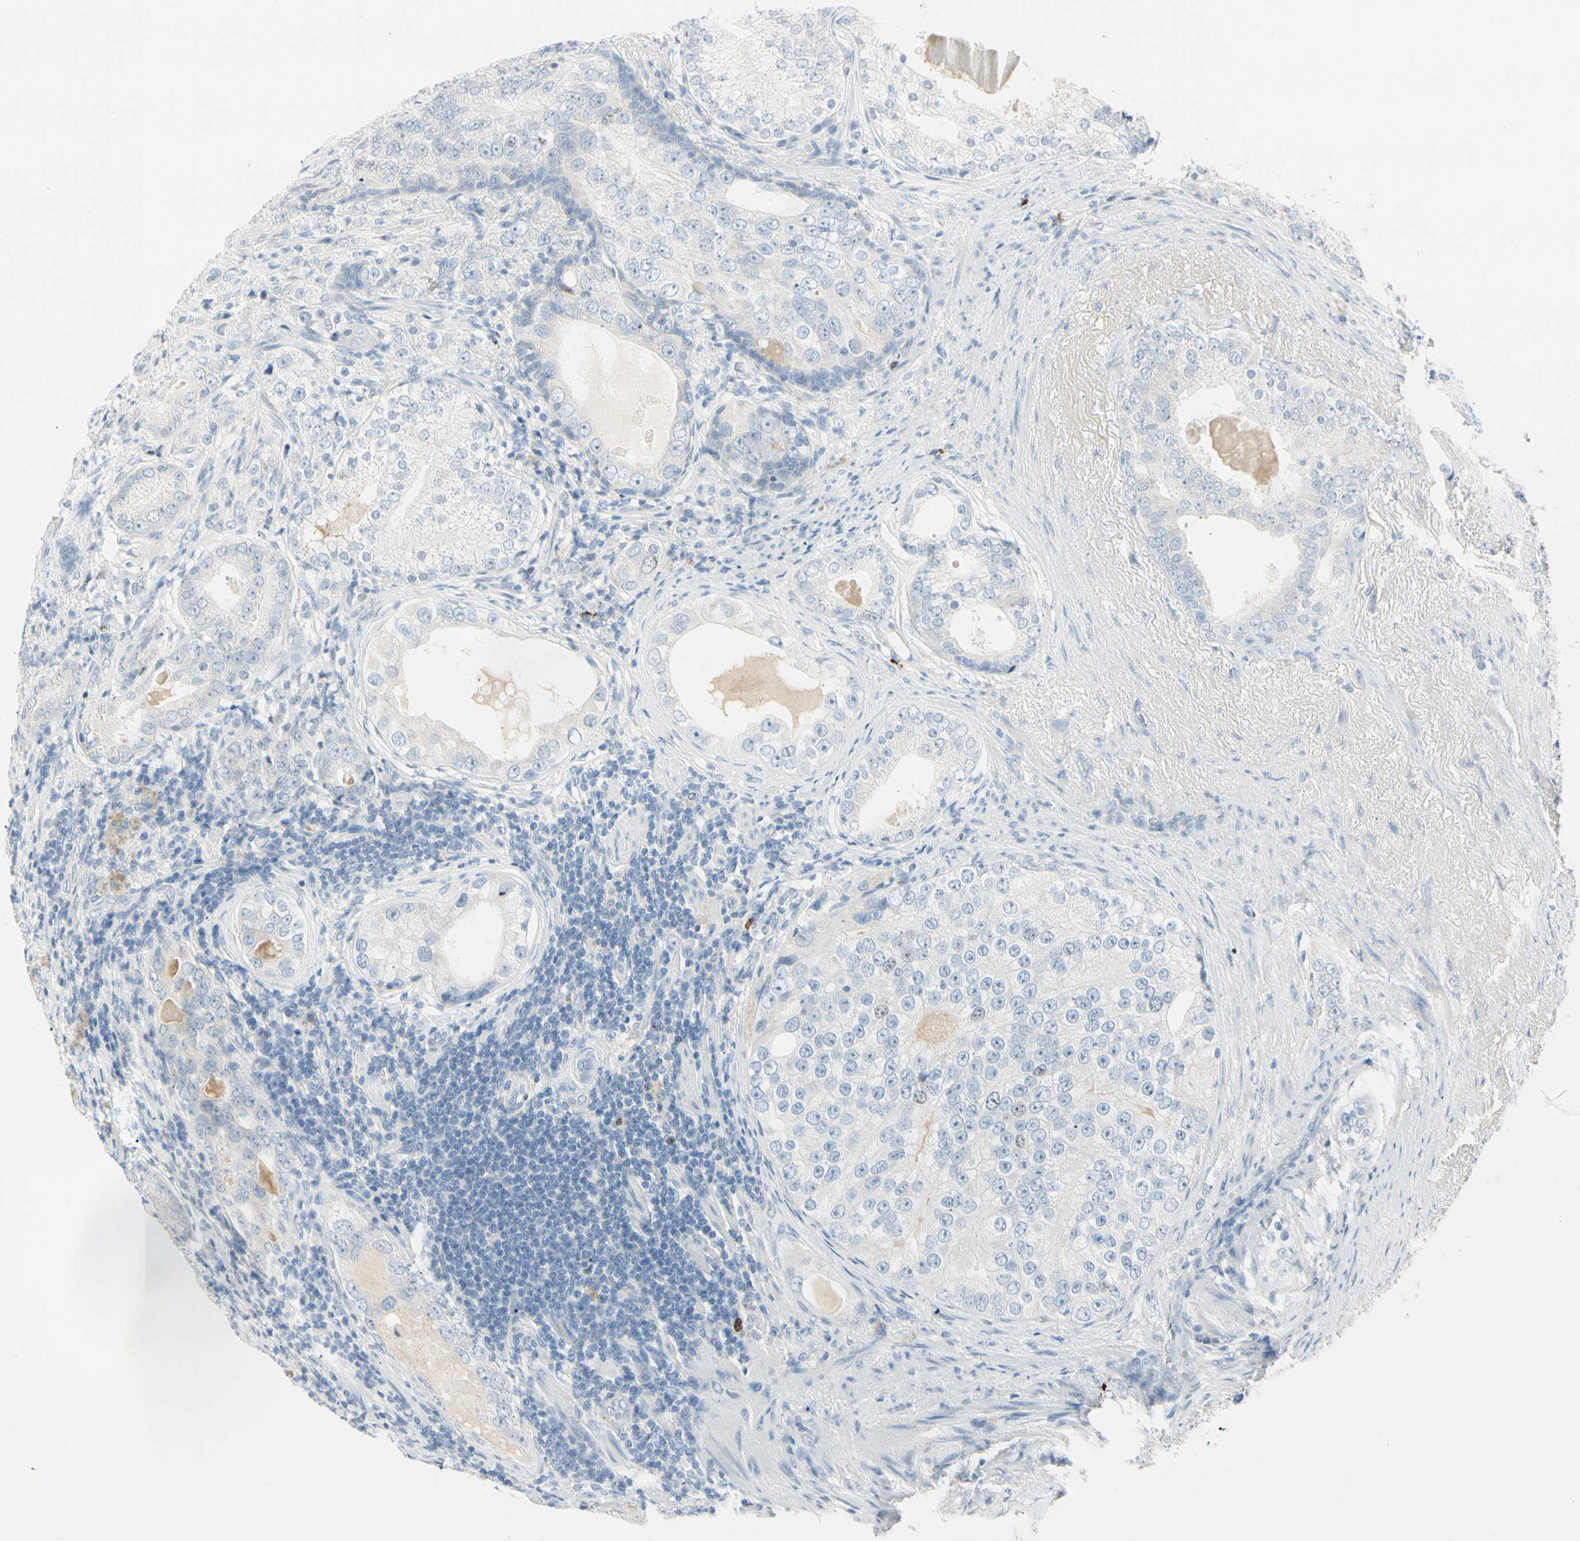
{"staining": {"intensity": "negative", "quantity": "none", "location": "none"}, "tissue": "prostate cancer", "cell_type": "Tumor cells", "image_type": "cancer", "snomed": [{"axis": "morphology", "description": "Adenocarcinoma, High grade"}, {"axis": "topography", "description": "Prostate"}], "caption": "Photomicrograph shows no significant protein expression in tumor cells of prostate cancer.", "gene": "PITX1", "patient": {"sex": "male", "age": 66}}